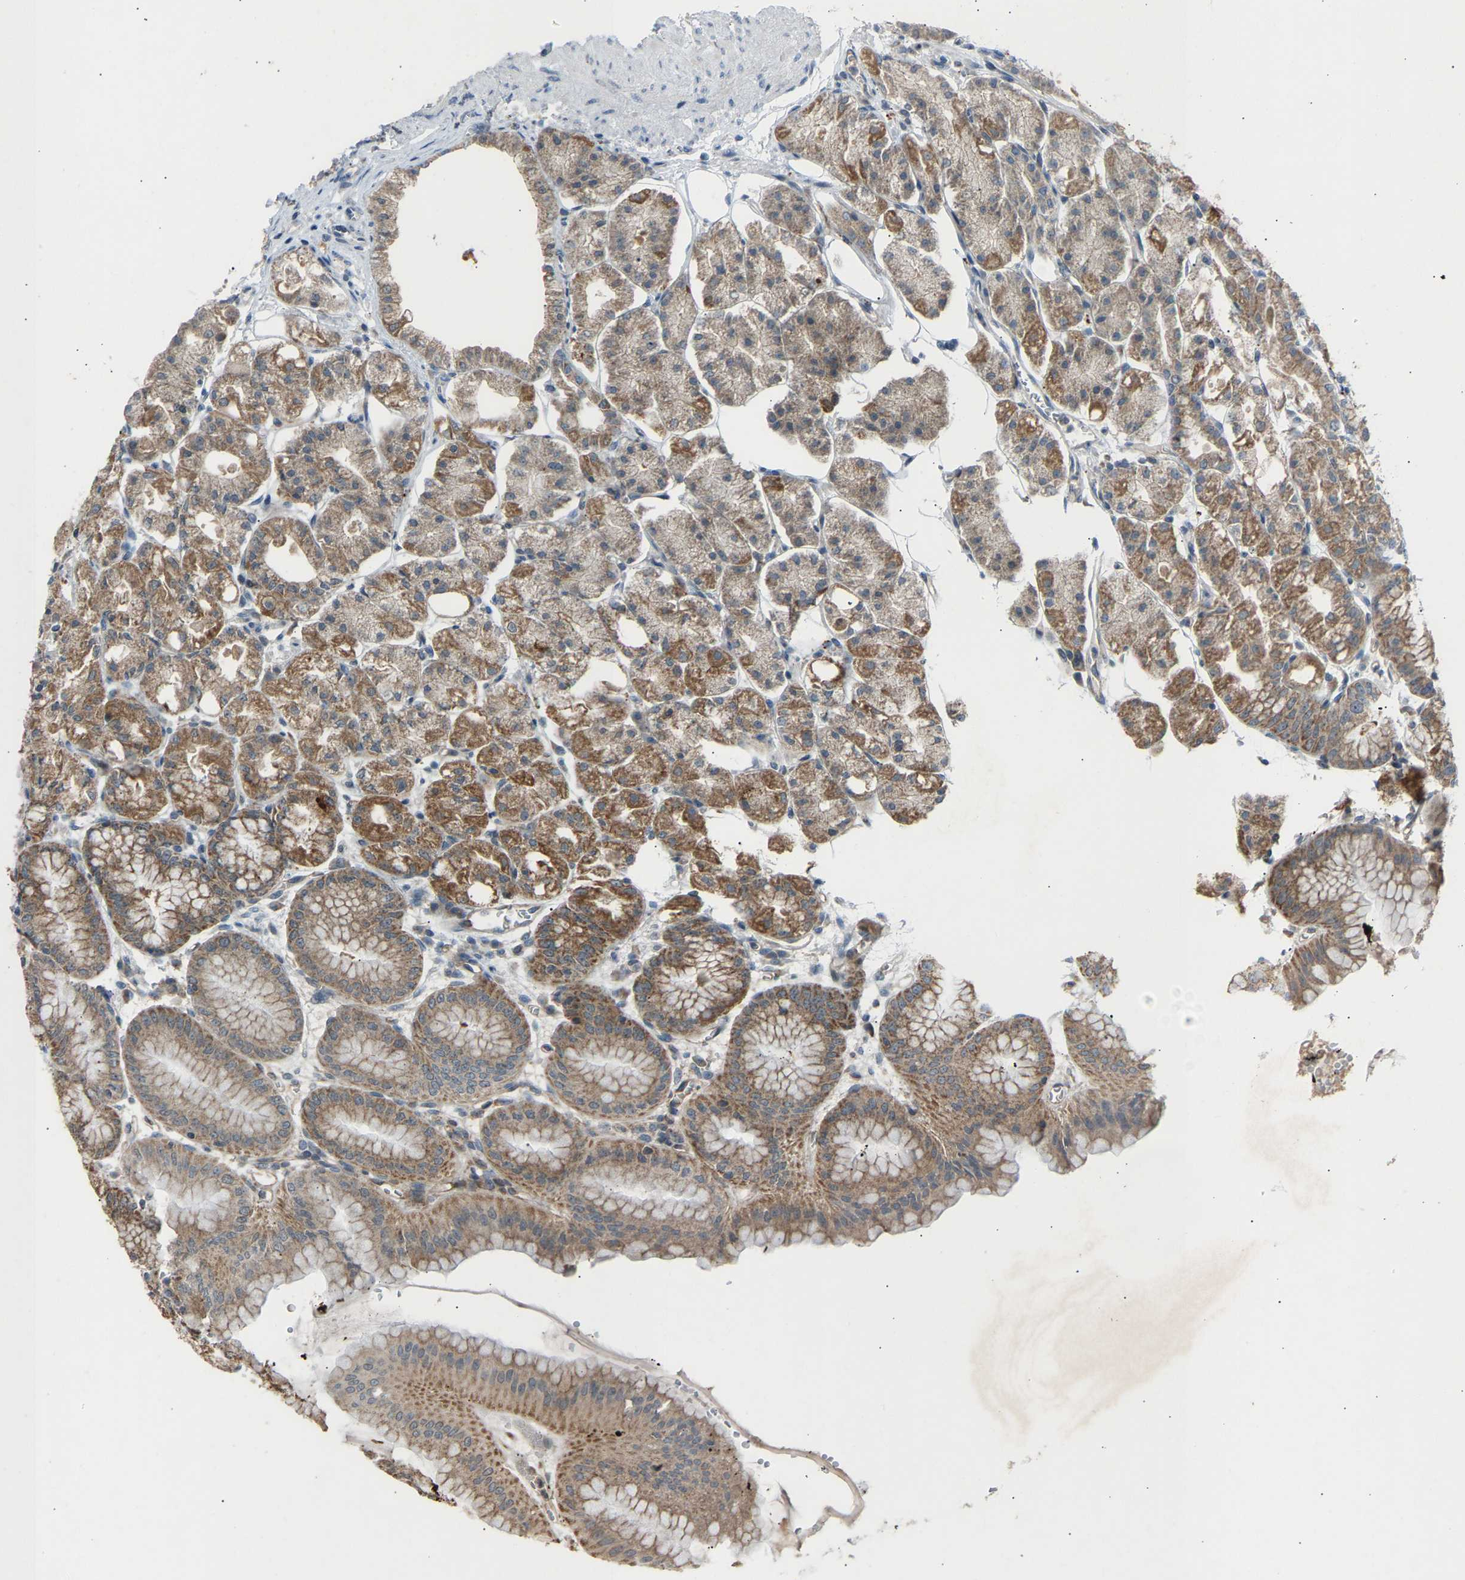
{"staining": {"intensity": "strong", "quantity": "25%-75%", "location": "cytoplasmic/membranous"}, "tissue": "stomach", "cell_type": "Glandular cells", "image_type": "normal", "snomed": [{"axis": "morphology", "description": "Normal tissue, NOS"}, {"axis": "topography", "description": "Stomach, lower"}], "caption": "This is an image of immunohistochemistry staining of normal stomach, which shows strong expression in the cytoplasmic/membranous of glandular cells.", "gene": "SLIRP", "patient": {"sex": "male", "age": 71}}